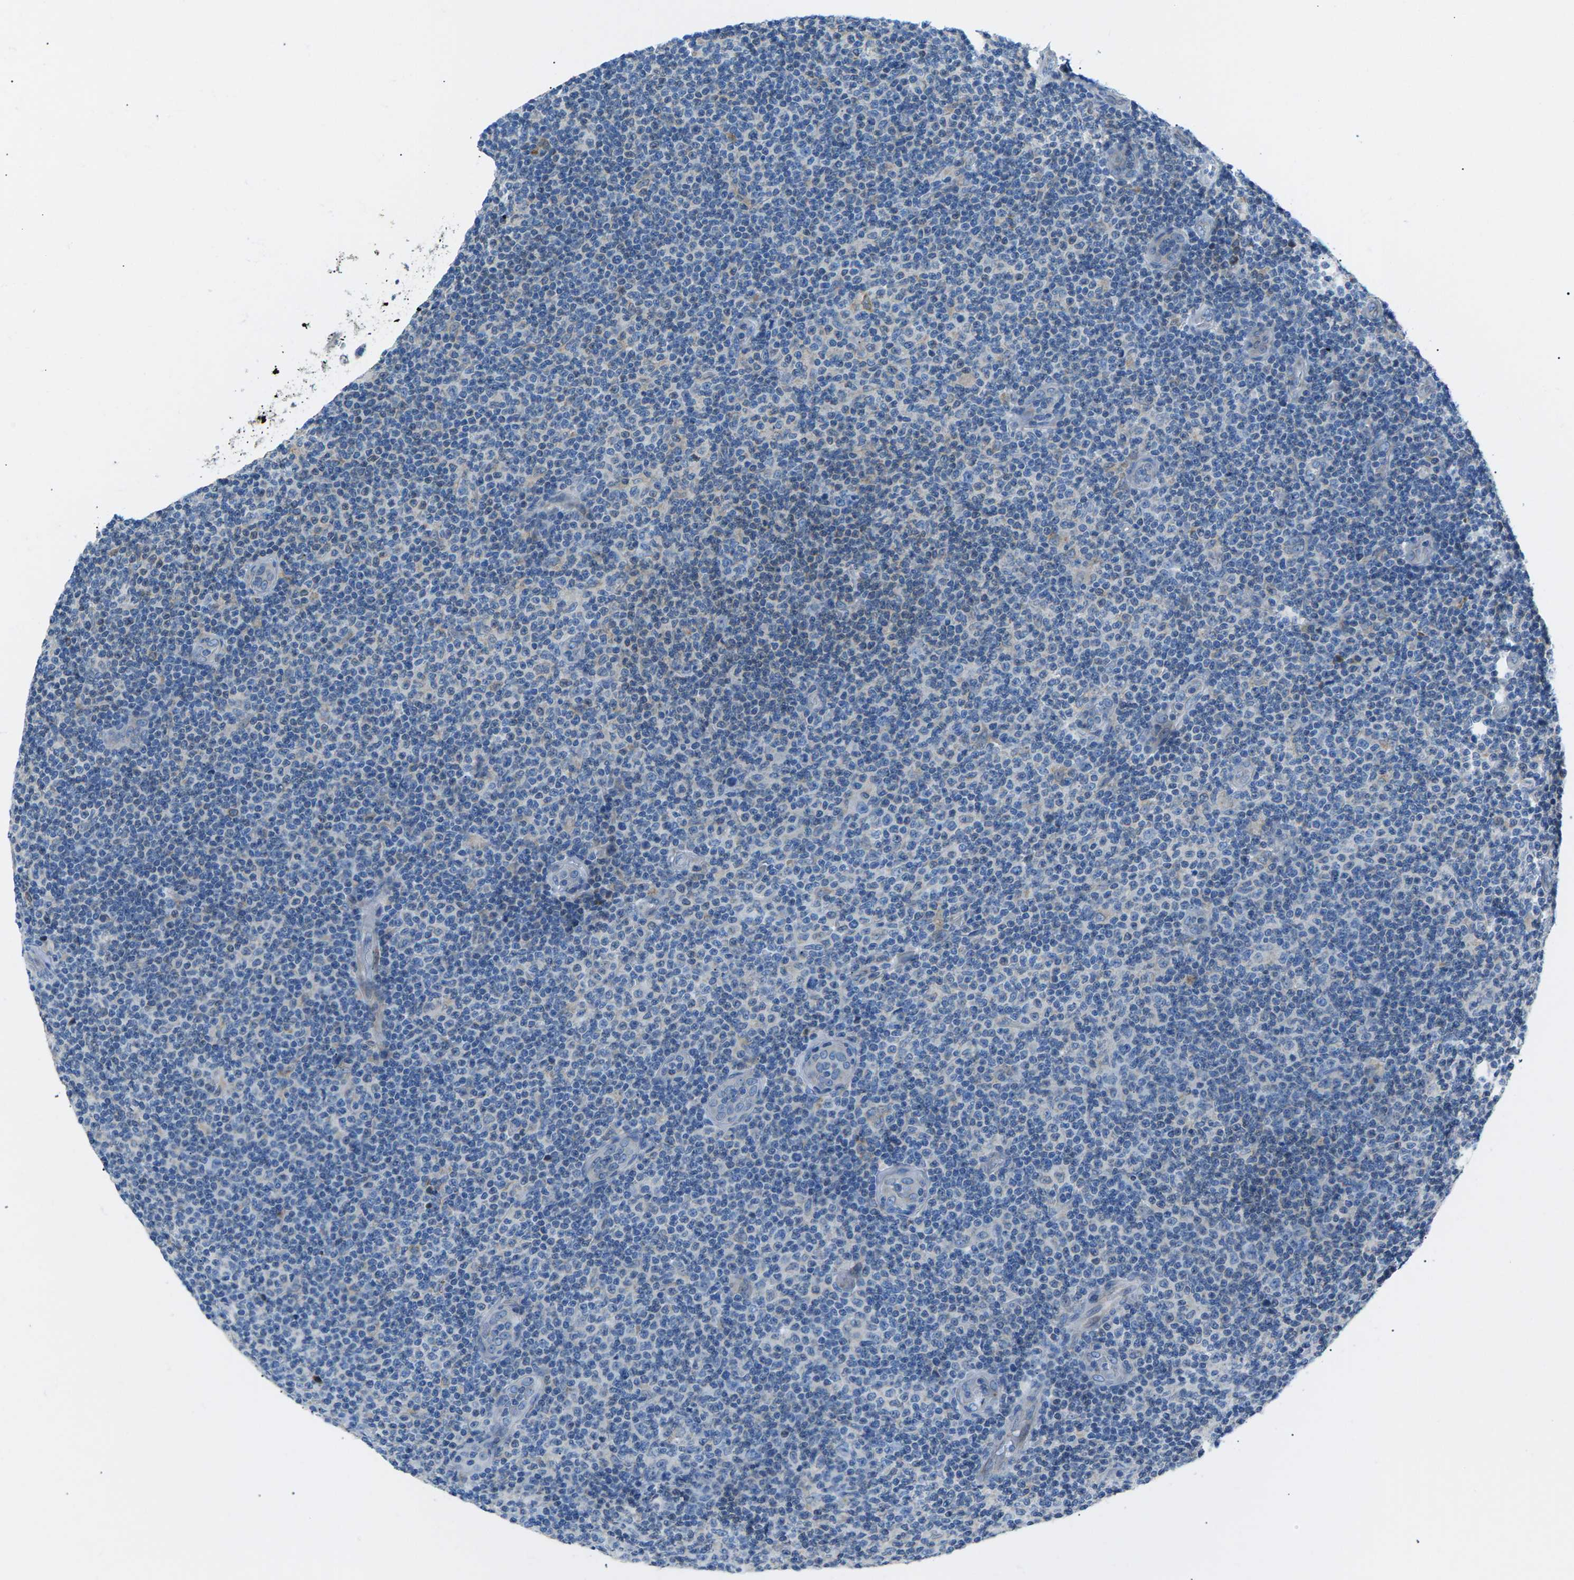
{"staining": {"intensity": "negative", "quantity": "none", "location": "none"}, "tissue": "lymphoma", "cell_type": "Tumor cells", "image_type": "cancer", "snomed": [{"axis": "morphology", "description": "Malignant lymphoma, non-Hodgkin's type, Low grade"}, {"axis": "topography", "description": "Lymph node"}], "caption": "High magnification brightfield microscopy of lymphoma stained with DAB (3,3'-diaminobenzidine) (brown) and counterstained with hematoxylin (blue): tumor cells show no significant staining.", "gene": "ZDHHC24", "patient": {"sex": "male", "age": 83}}